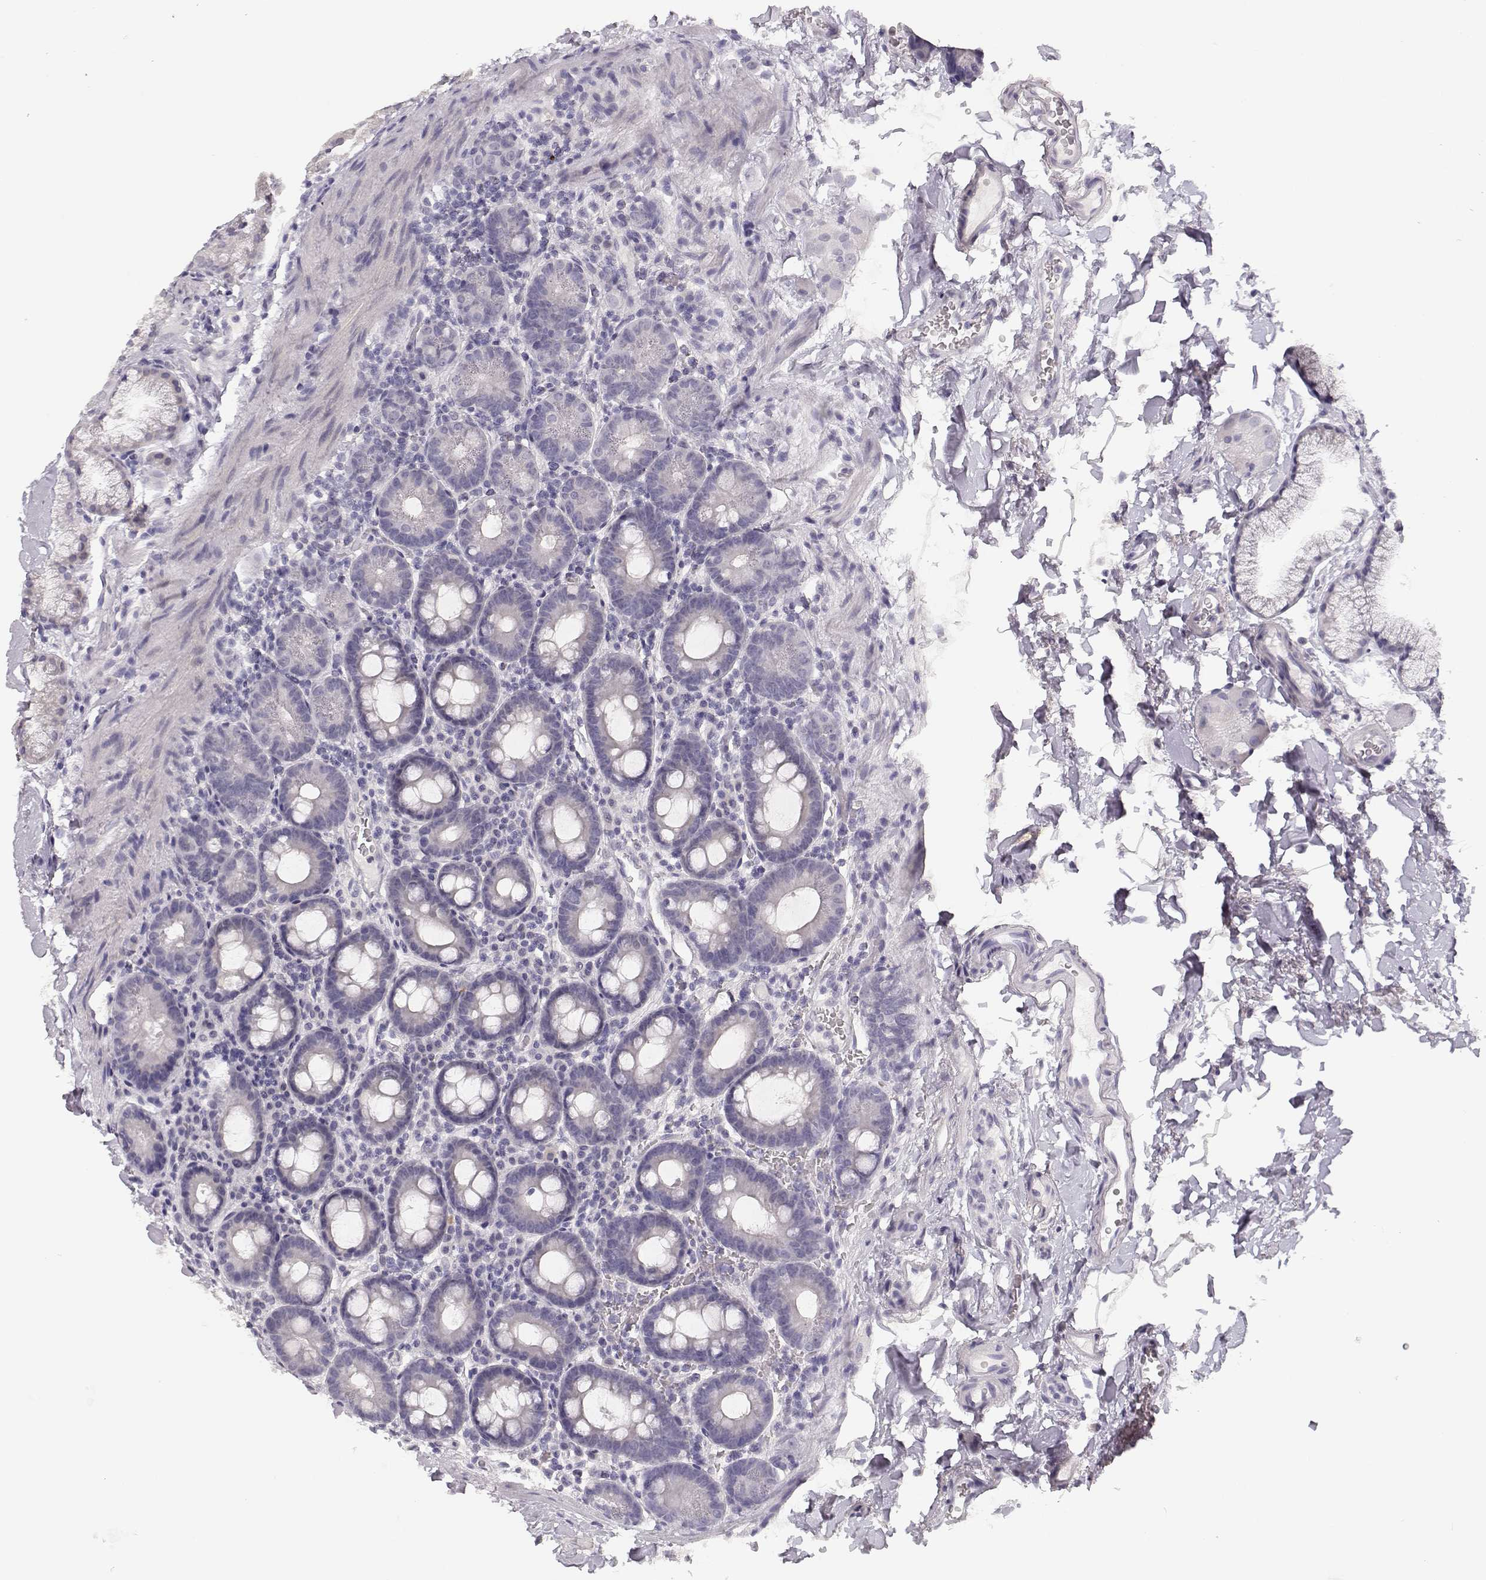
{"staining": {"intensity": "negative", "quantity": "none", "location": "none"}, "tissue": "duodenum", "cell_type": "Glandular cells", "image_type": "normal", "snomed": [{"axis": "morphology", "description": "Normal tissue, NOS"}, {"axis": "topography", "description": "Duodenum"}], "caption": "Human duodenum stained for a protein using IHC demonstrates no staining in glandular cells.", "gene": "TKTL1", "patient": {"sex": "male", "age": 59}}